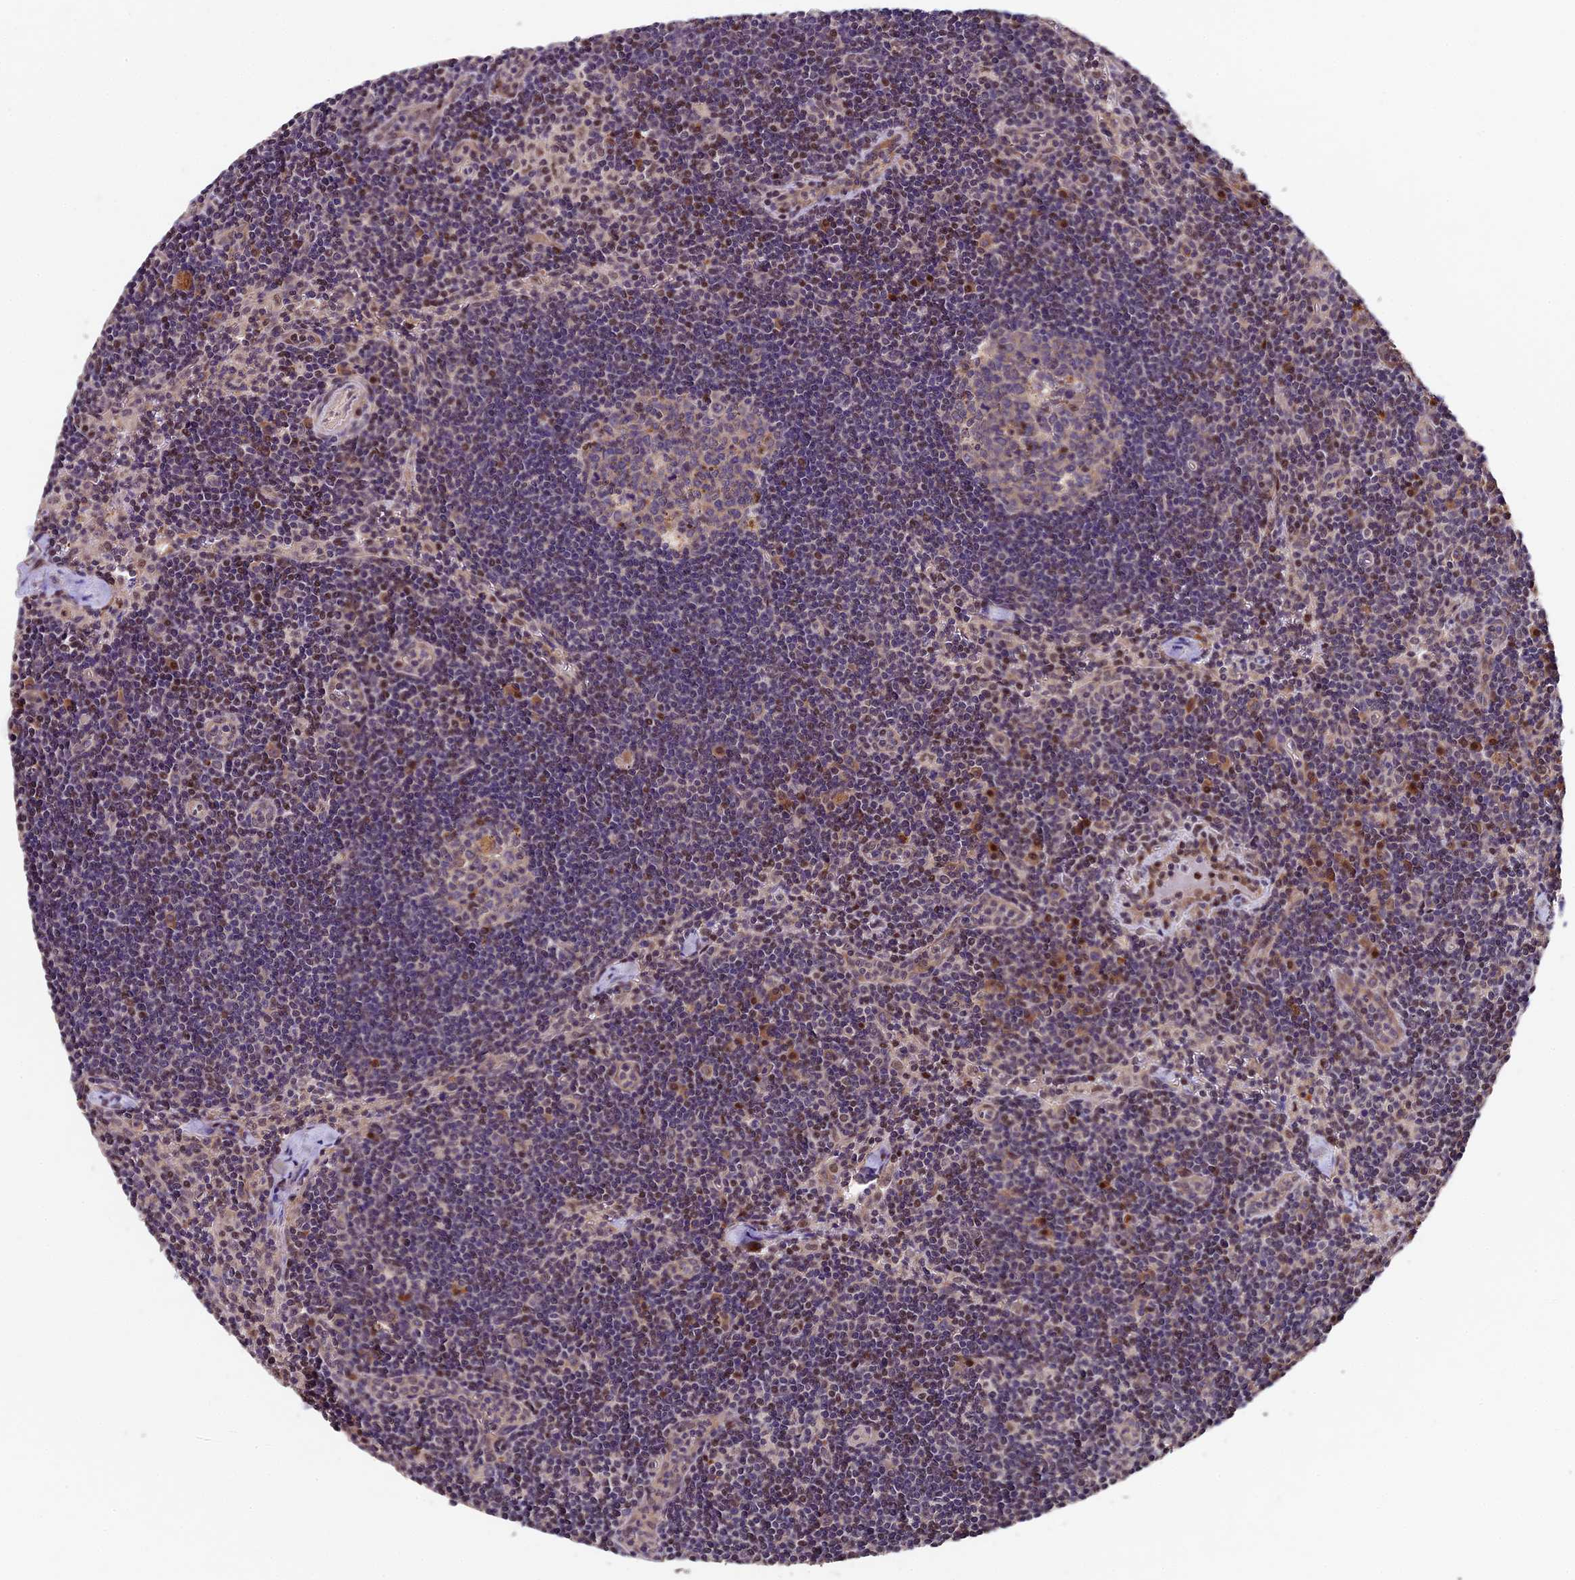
{"staining": {"intensity": "negative", "quantity": "none", "location": "none"}, "tissue": "lymph node", "cell_type": "Germinal center cells", "image_type": "normal", "snomed": [{"axis": "morphology", "description": "Normal tissue, NOS"}, {"axis": "topography", "description": "Lymph node"}], "caption": "Lymph node was stained to show a protein in brown. There is no significant expression in germinal center cells. (DAB (3,3'-diaminobenzidine) immunohistochemistry visualized using brightfield microscopy, high magnification).", "gene": "SBNO2", "patient": {"sex": "female", "age": 32}}